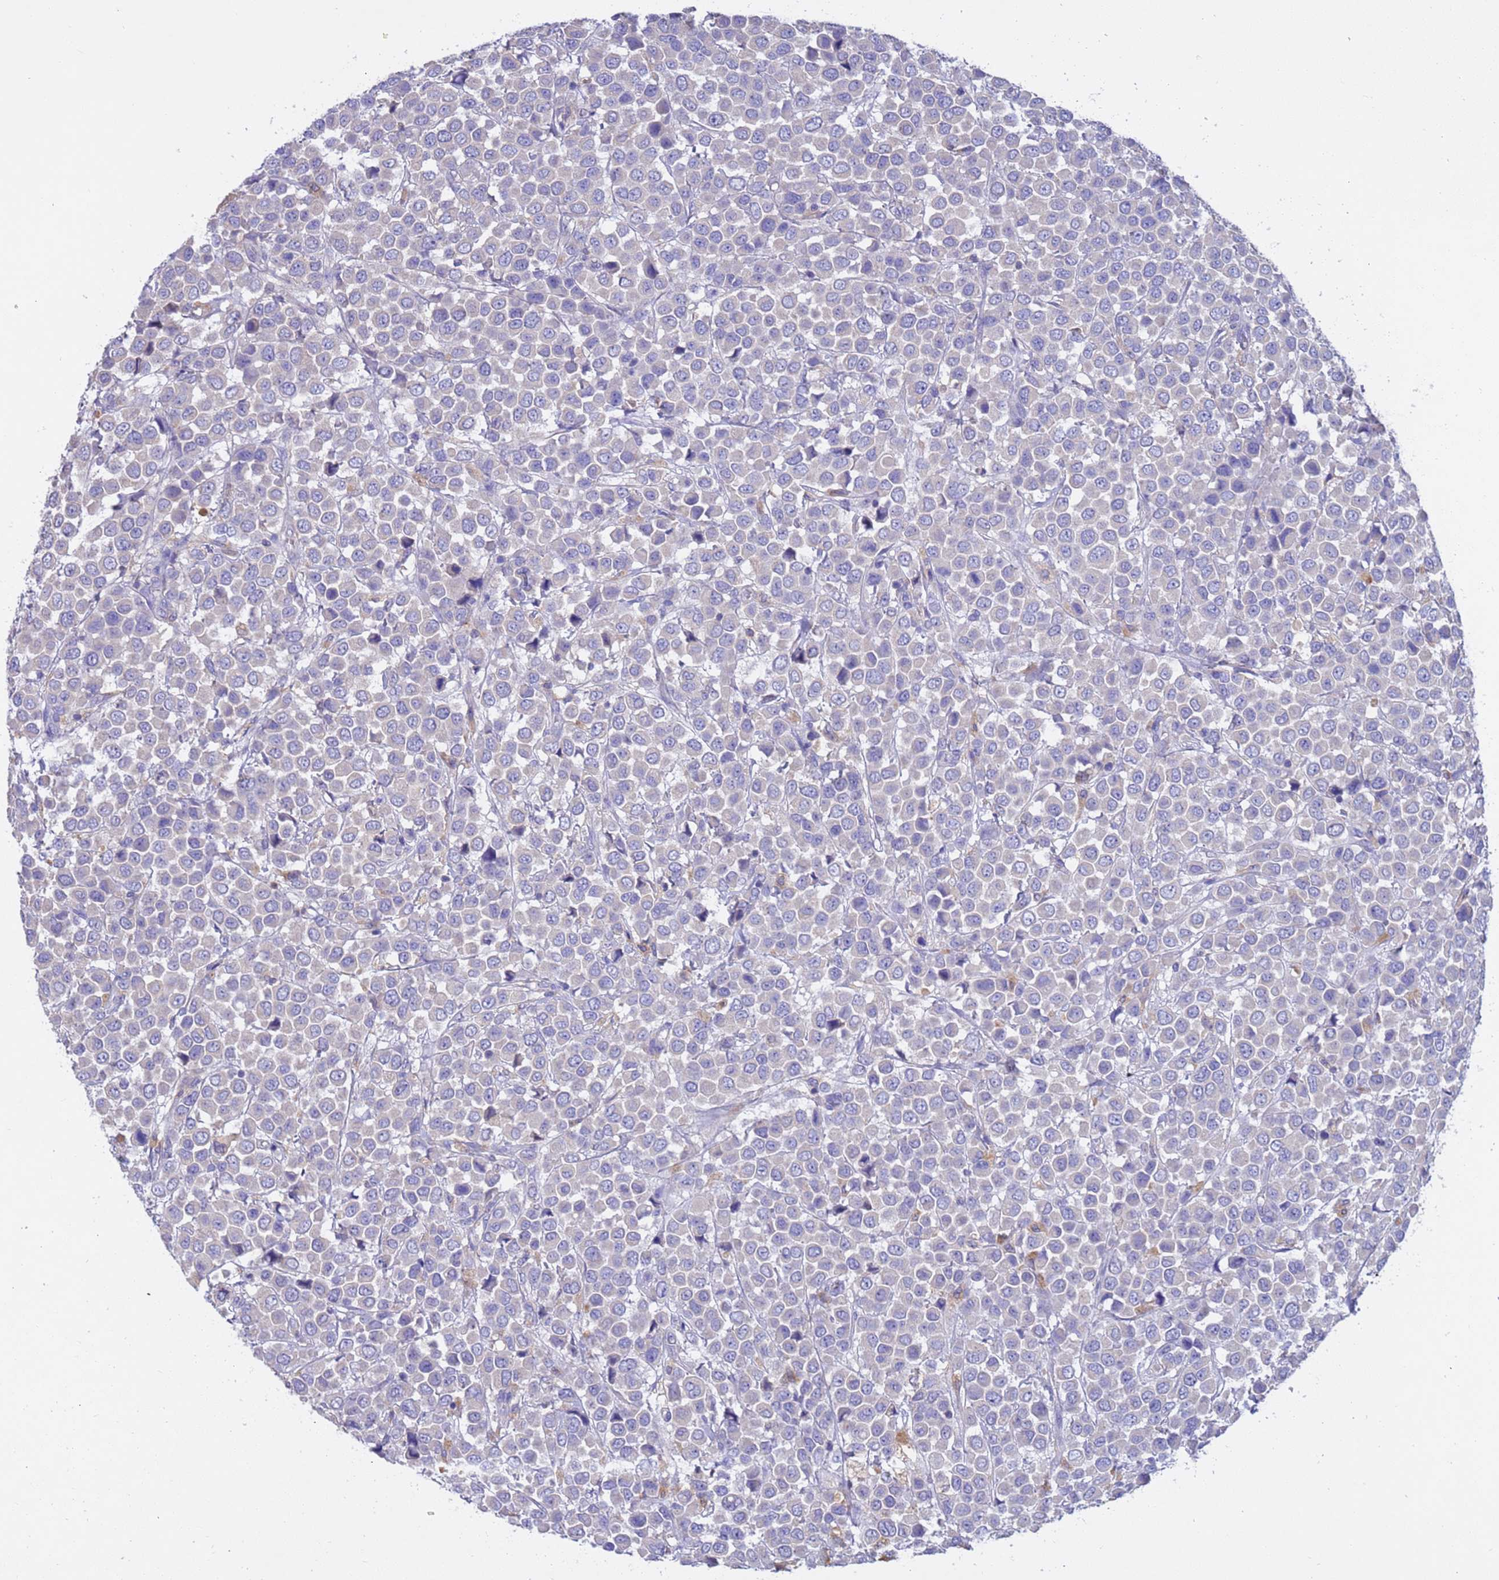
{"staining": {"intensity": "negative", "quantity": "none", "location": "none"}, "tissue": "breast cancer", "cell_type": "Tumor cells", "image_type": "cancer", "snomed": [{"axis": "morphology", "description": "Duct carcinoma"}, {"axis": "topography", "description": "Breast"}], "caption": "Tumor cells show no significant expression in intraductal carcinoma (breast).", "gene": "SRL", "patient": {"sex": "female", "age": 61}}